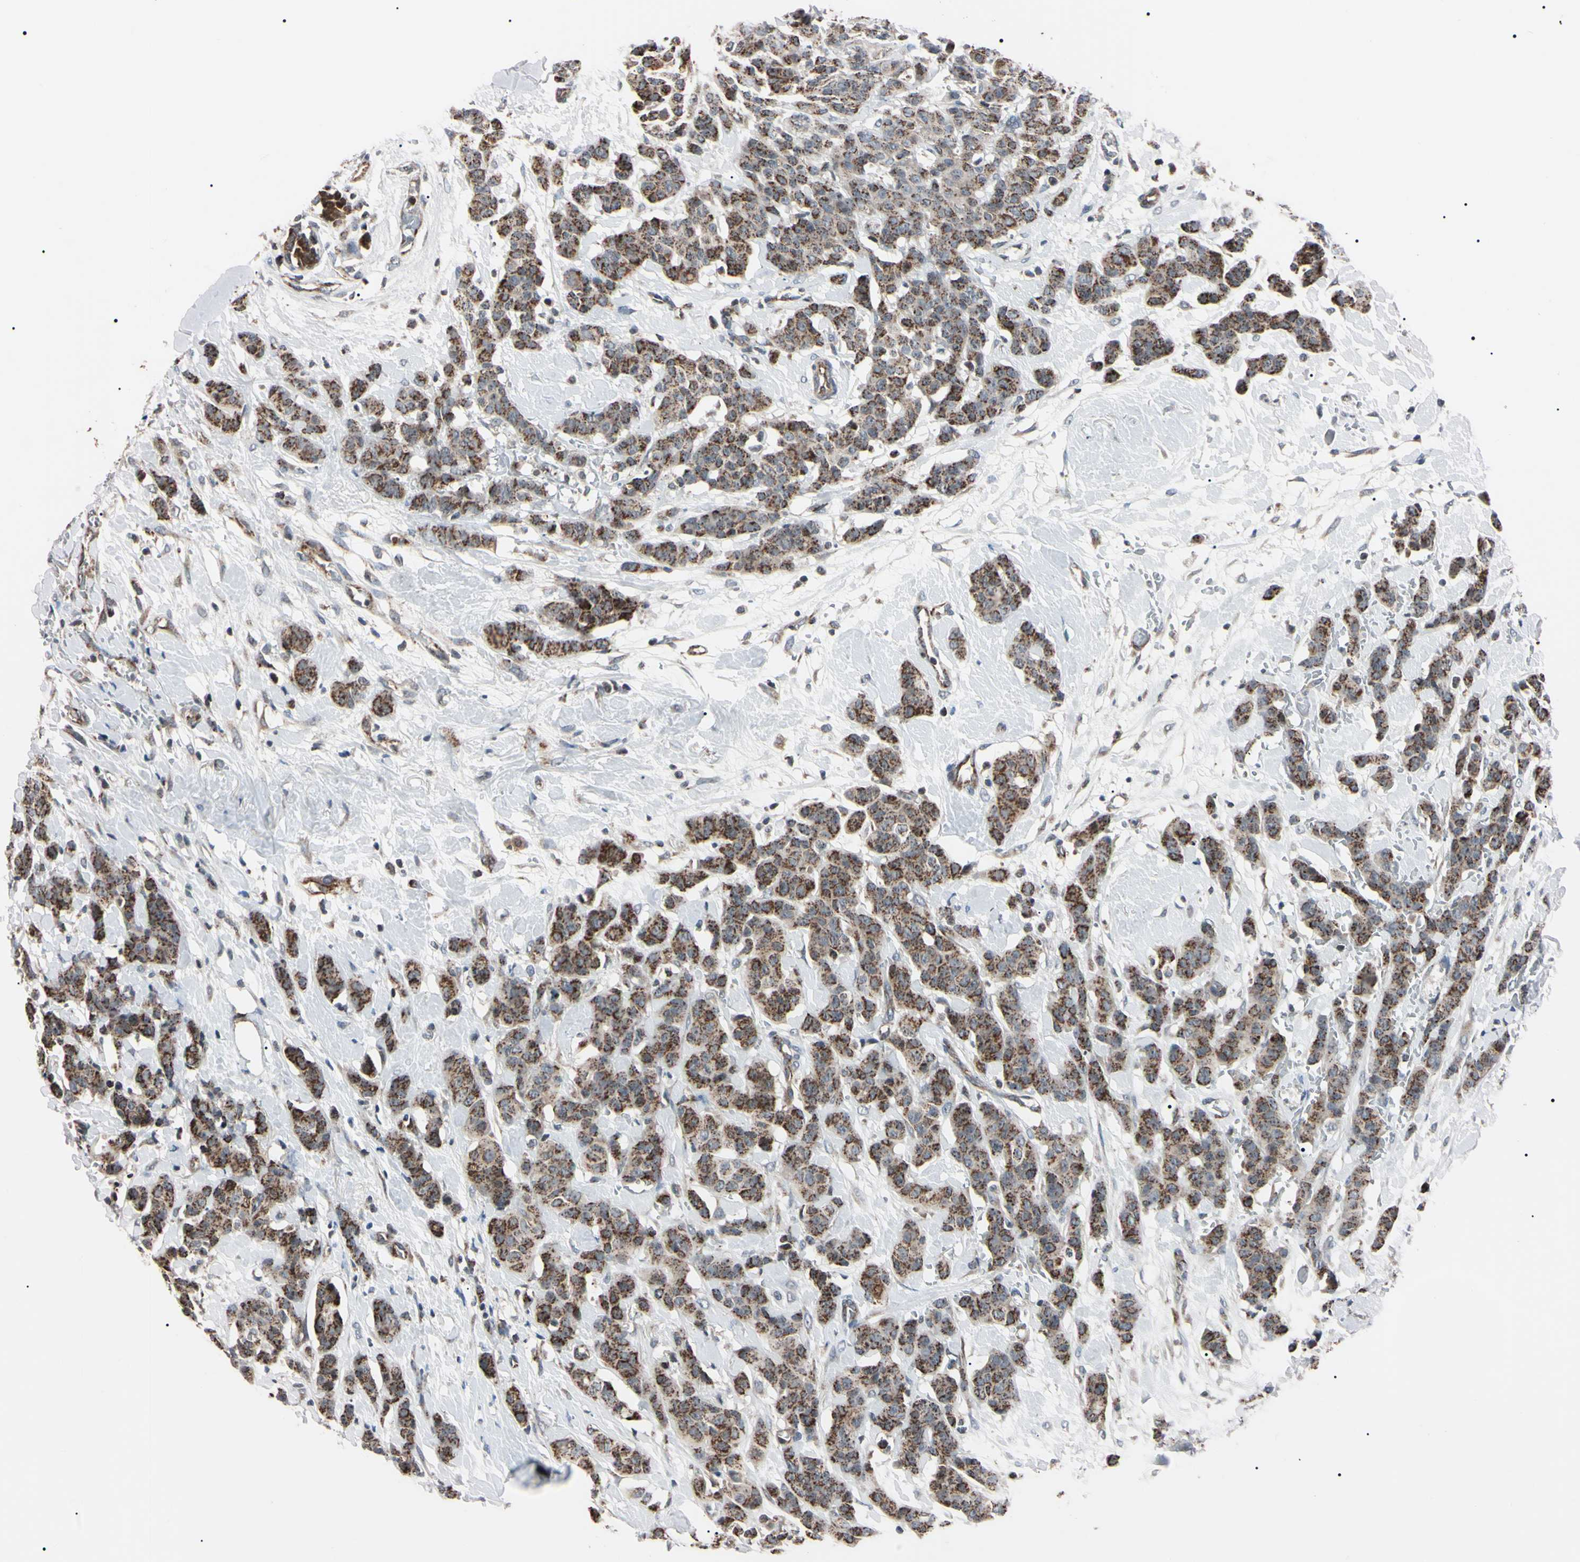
{"staining": {"intensity": "moderate", "quantity": ">75%", "location": "cytoplasmic/membranous"}, "tissue": "breast cancer", "cell_type": "Tumor cells", "image_type": "cancer", "snomed": [{"axis": "morphology", "description": "Normal tissue, NOS"}, {"axis": "morphology", "description": "Duct carcinoma"}, {"axis": "topography", "description": "Breast"}], "caption": "Protein analysis of breast cancer (invasive ductal carcinoma) tissue demonstrates moderate cytoplasmic/membranous staining in approximately >75% of tumor cells.", "gene": "TNFRSF1A", "patient": {"sex": "female", "age": 40}}